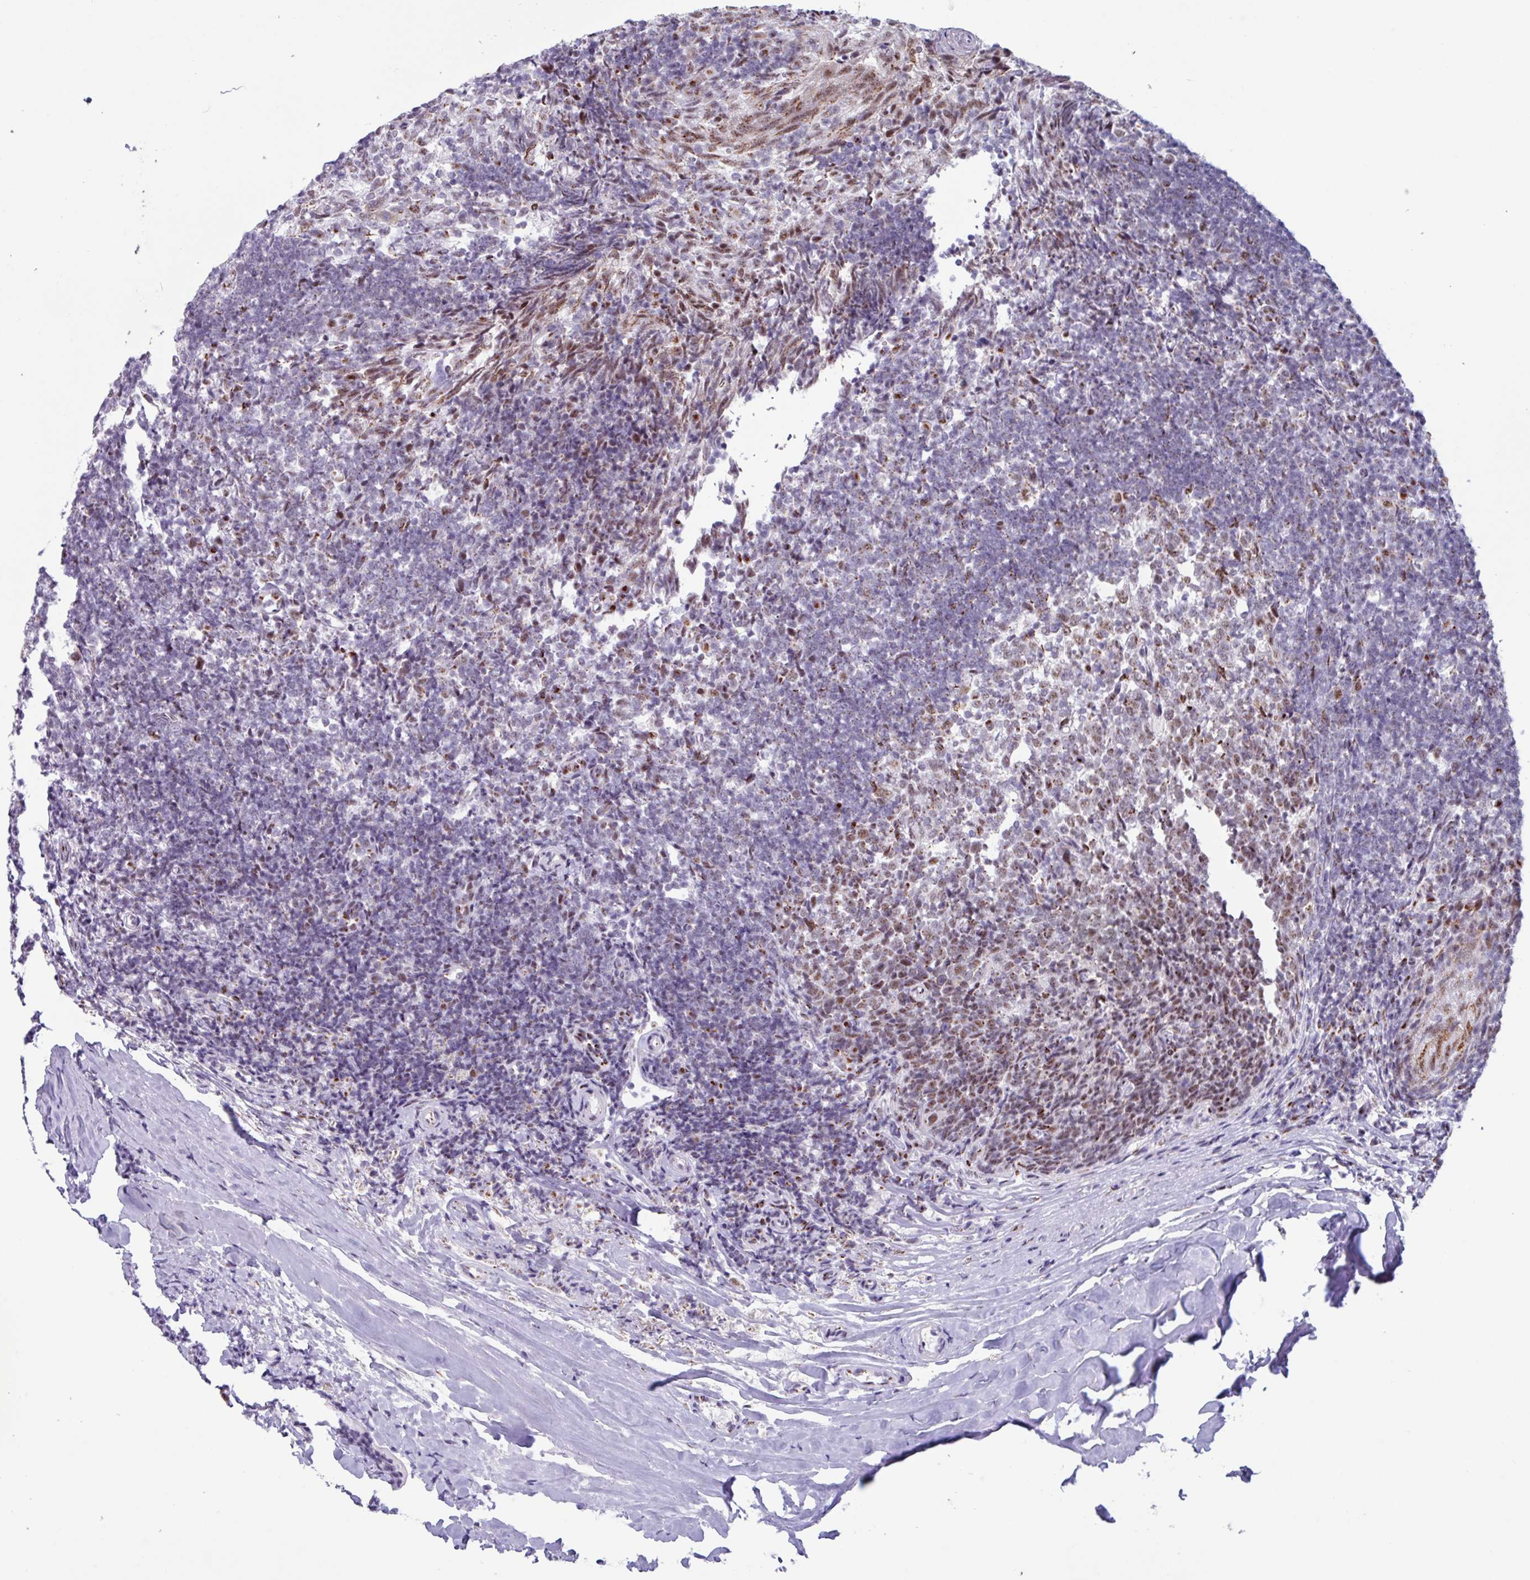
{"staining": {"intensity": "strong", "quantity": "25%-75%", "location": "nuclear"}, "tissue": "tonsil", "cell_type": "Germinal center cells", "image_type": "normal", "snomed": [{"axis": "morphology", "description": "Normal tissue, NOS"}, {"axis": "topography", "description": "Tonsil"}], "caption": "High-magnification brightfield microscopy of unremarkable tonsil stained with DAB (brown) and counterstained with hematoxylin (blue). germinal center cells exhibit strong nuclear expression is seen in approximately25%-75% of cells. The protein is shown in brown color, while the nuclei are stained blue.", "gene": "PUF60", "patient": {"sex": "female", "age": 10}}